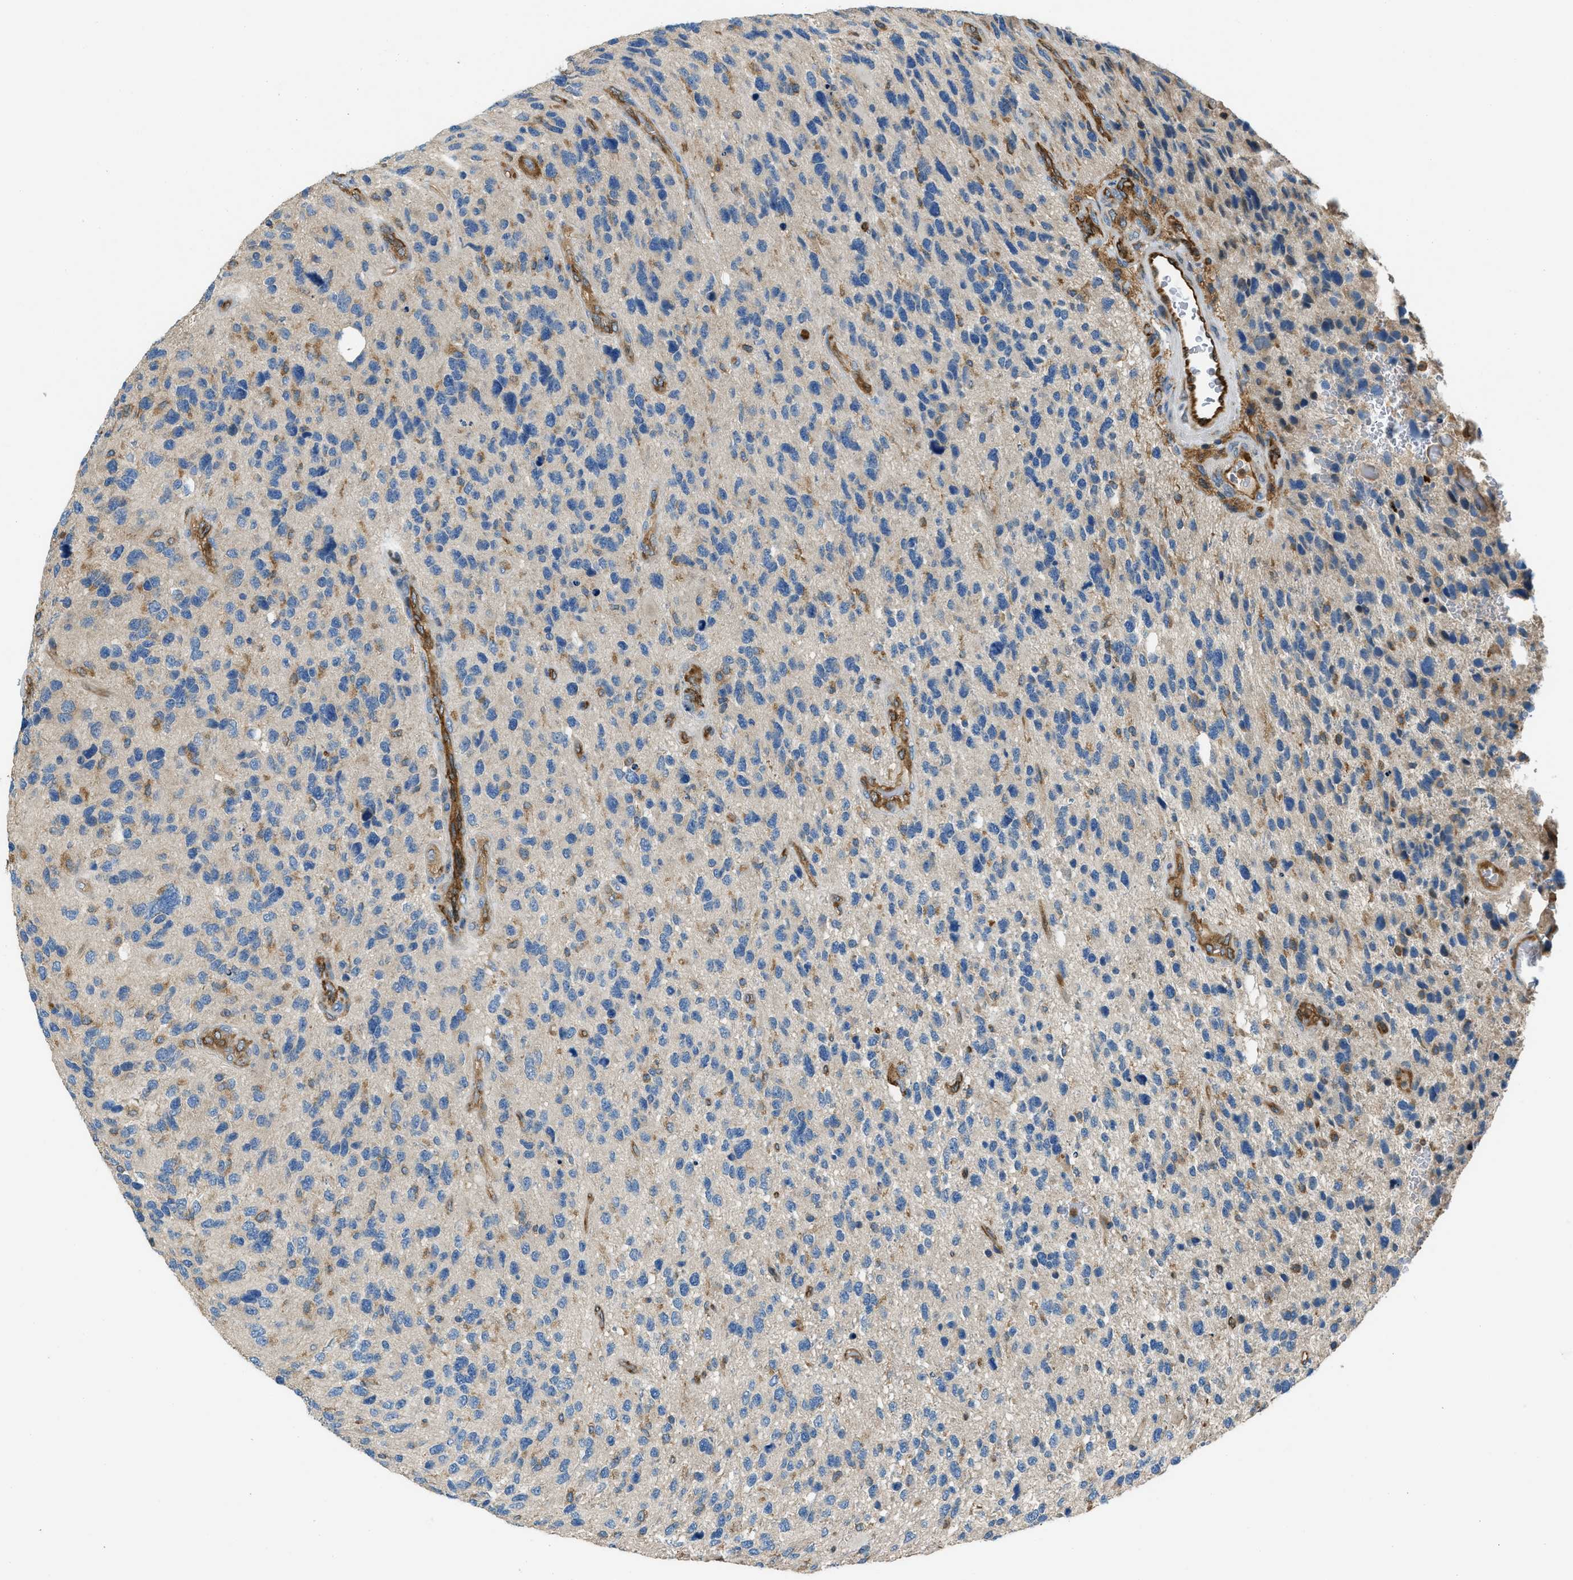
{"staining": {"intensity": "weak", "quantity": "<25%", "location": "cytoplasmic/membranous"}, "tissue": "glioma", "cell_type": "Tumor cells", "image_type": "cancer", "snomed": [{"axis": "morphology", "description": "Glioma, malignant, High grade"}, {"axis": "topography", "description": "Brain"}], "caption": "Protein analysis of high-grade glioma (malignant) shows no significant staining in tumor cells. (Brightfield microscopy of DAB (3,3'-diaminobenzidine) immunohistochemistry (IHC) at high magnification).", "gene": "GIMAP8", "patient": {"sex": "female", "age": 58}}